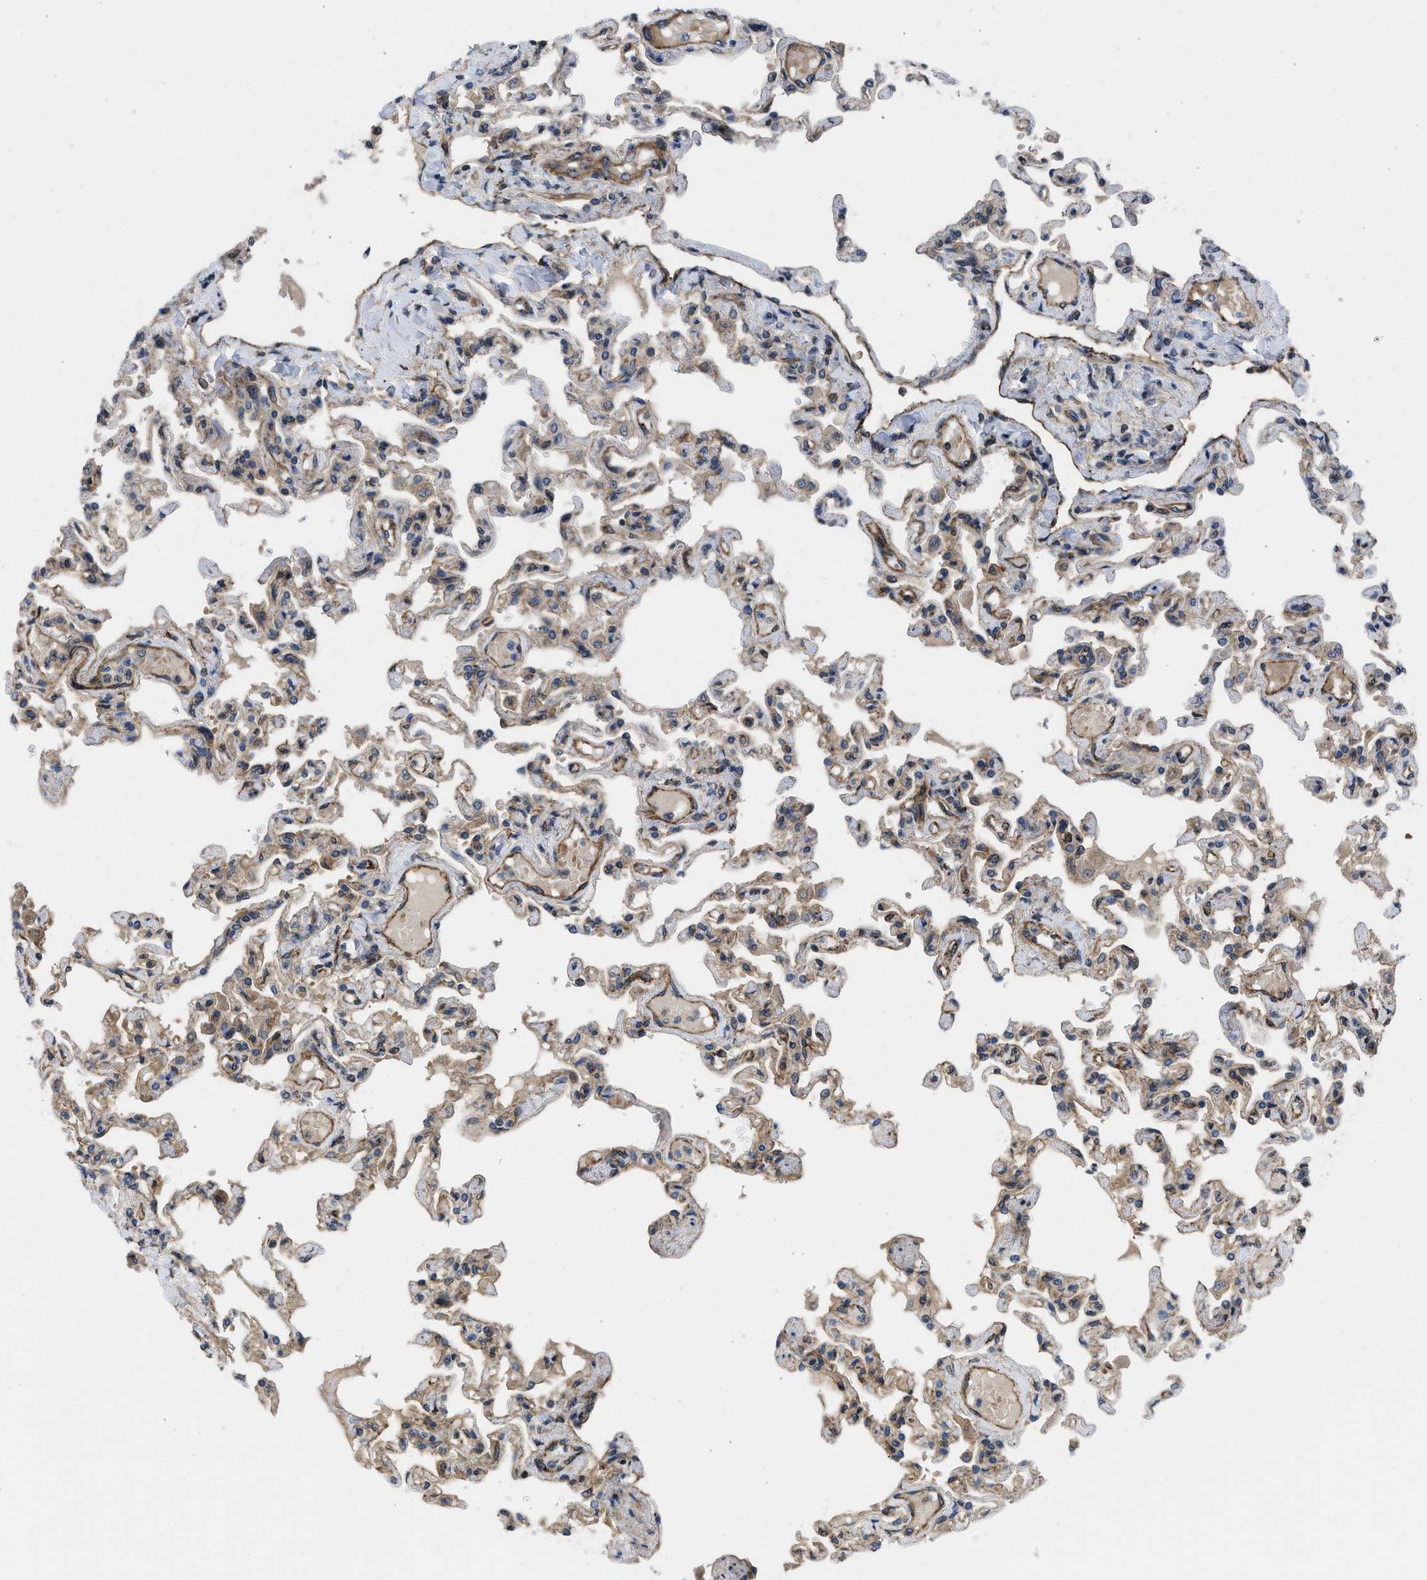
{"staining": {"intensity": "moderate", "quantity": "25%-75%", "location": "cytoplasmic/membranous"}, "tissue": "lung", "cell_type": "Alveolar cells", "image_type": "normal", "snomed": [{"axis": "morphology", "description": "Normal tissue, NOS"}, {"axis": "topography", "description": "Lung"}], "caption": "Immunohistochemical staining of benign lung demonstrates 25%-75% levels of moderate cytoplasmic/membranous protein positivity in approximately 25%-75% of alveolar cells. Nuclei are stained in blue.", "gene": "GPATCH2L", "patient": {"sex": "male", "age": 21}}